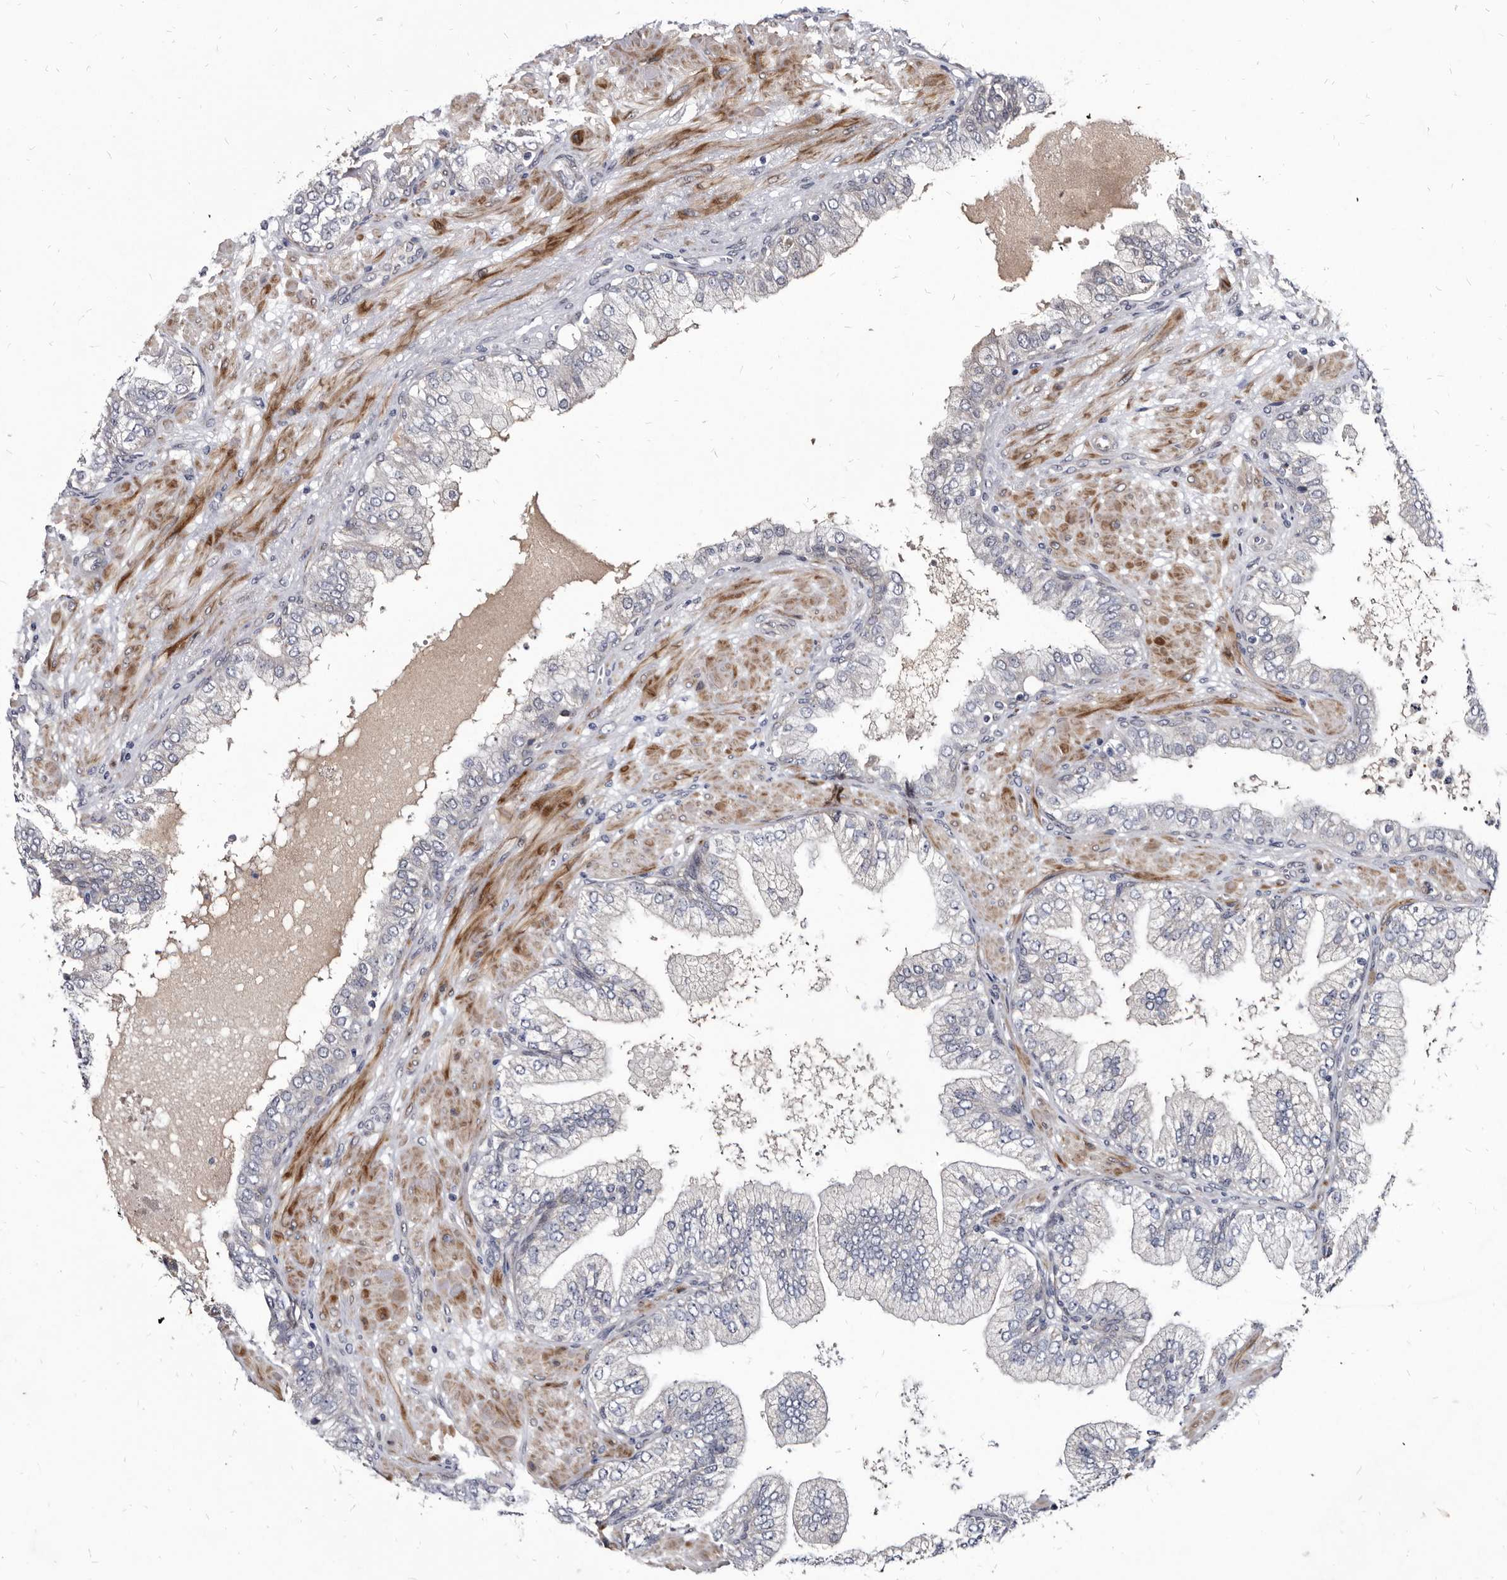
{"staining": {"intensity": "negative", "quantity": "none", "location": "none"}, "tissue": "prostate cancer", "cell_type": "Tumor cells", "image_type": "cancer", "snomed": [{"axis": "morphology", "description": "Adenocarcinoma, High grade"}, {"axis": "topography", "description": "Prostate"}], "caption": "Tumor cells are negative for protein expression in human adenocarcinoma (high-grade) (prostate).", "gene": "PROM1", "patient": {"sex": "male", "age": 59}}